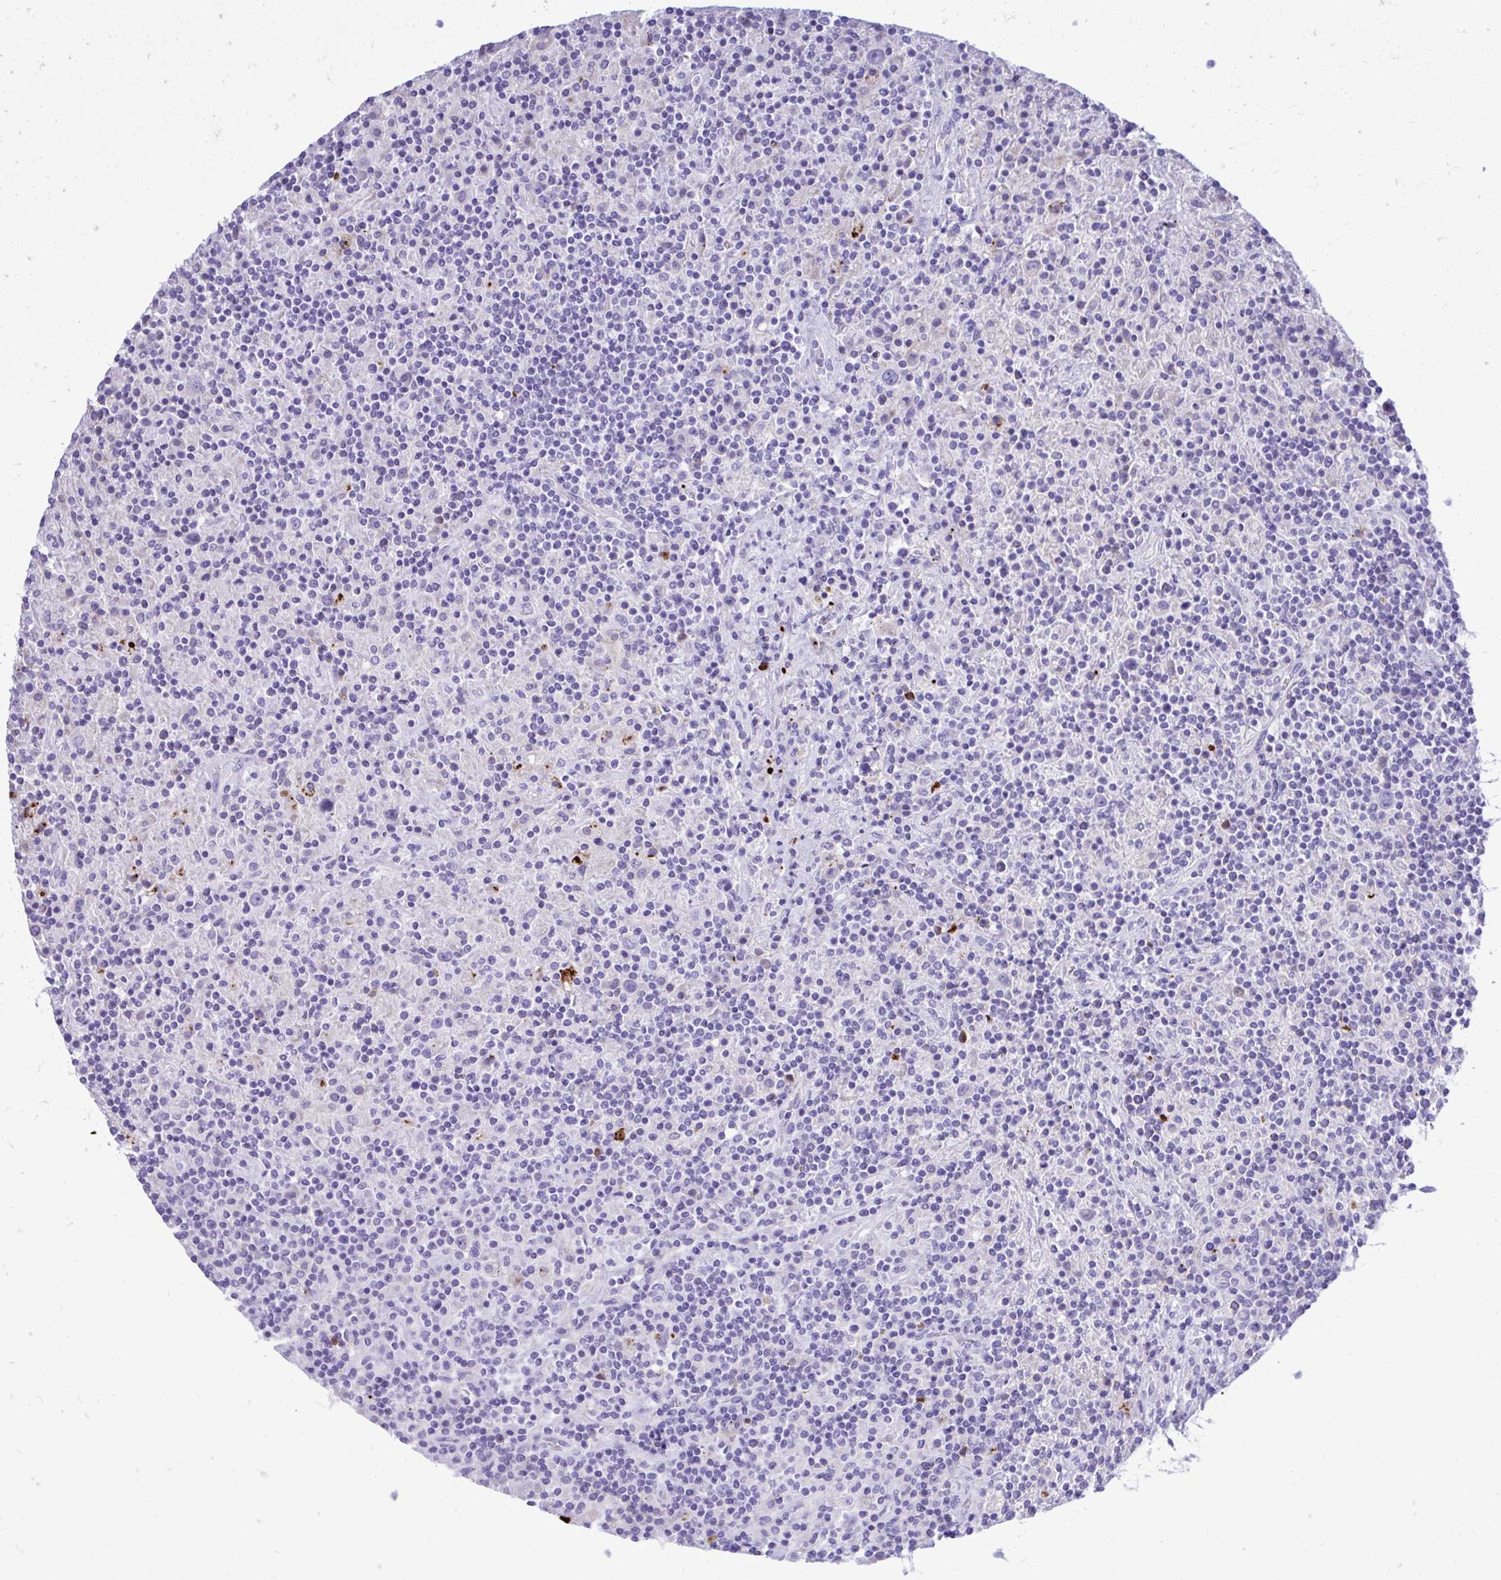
{"staining": {"intensity": "negative", "quantity": "none", "location": "none"}, "tissue": "lymphoma", "cell_type": "Tumor cells", "image_type": "cancer", "snomed": [{"axis": "morphology", "description": "Hodgkin's disease, NOS"}, {"axis": "topography", "description": "Lymph node"}], "caption": "IHC of Hodgkin's disease displays no staining in tumor cells.", "gene": "HRG", "patient": {"sex": "male", "age": 70}}